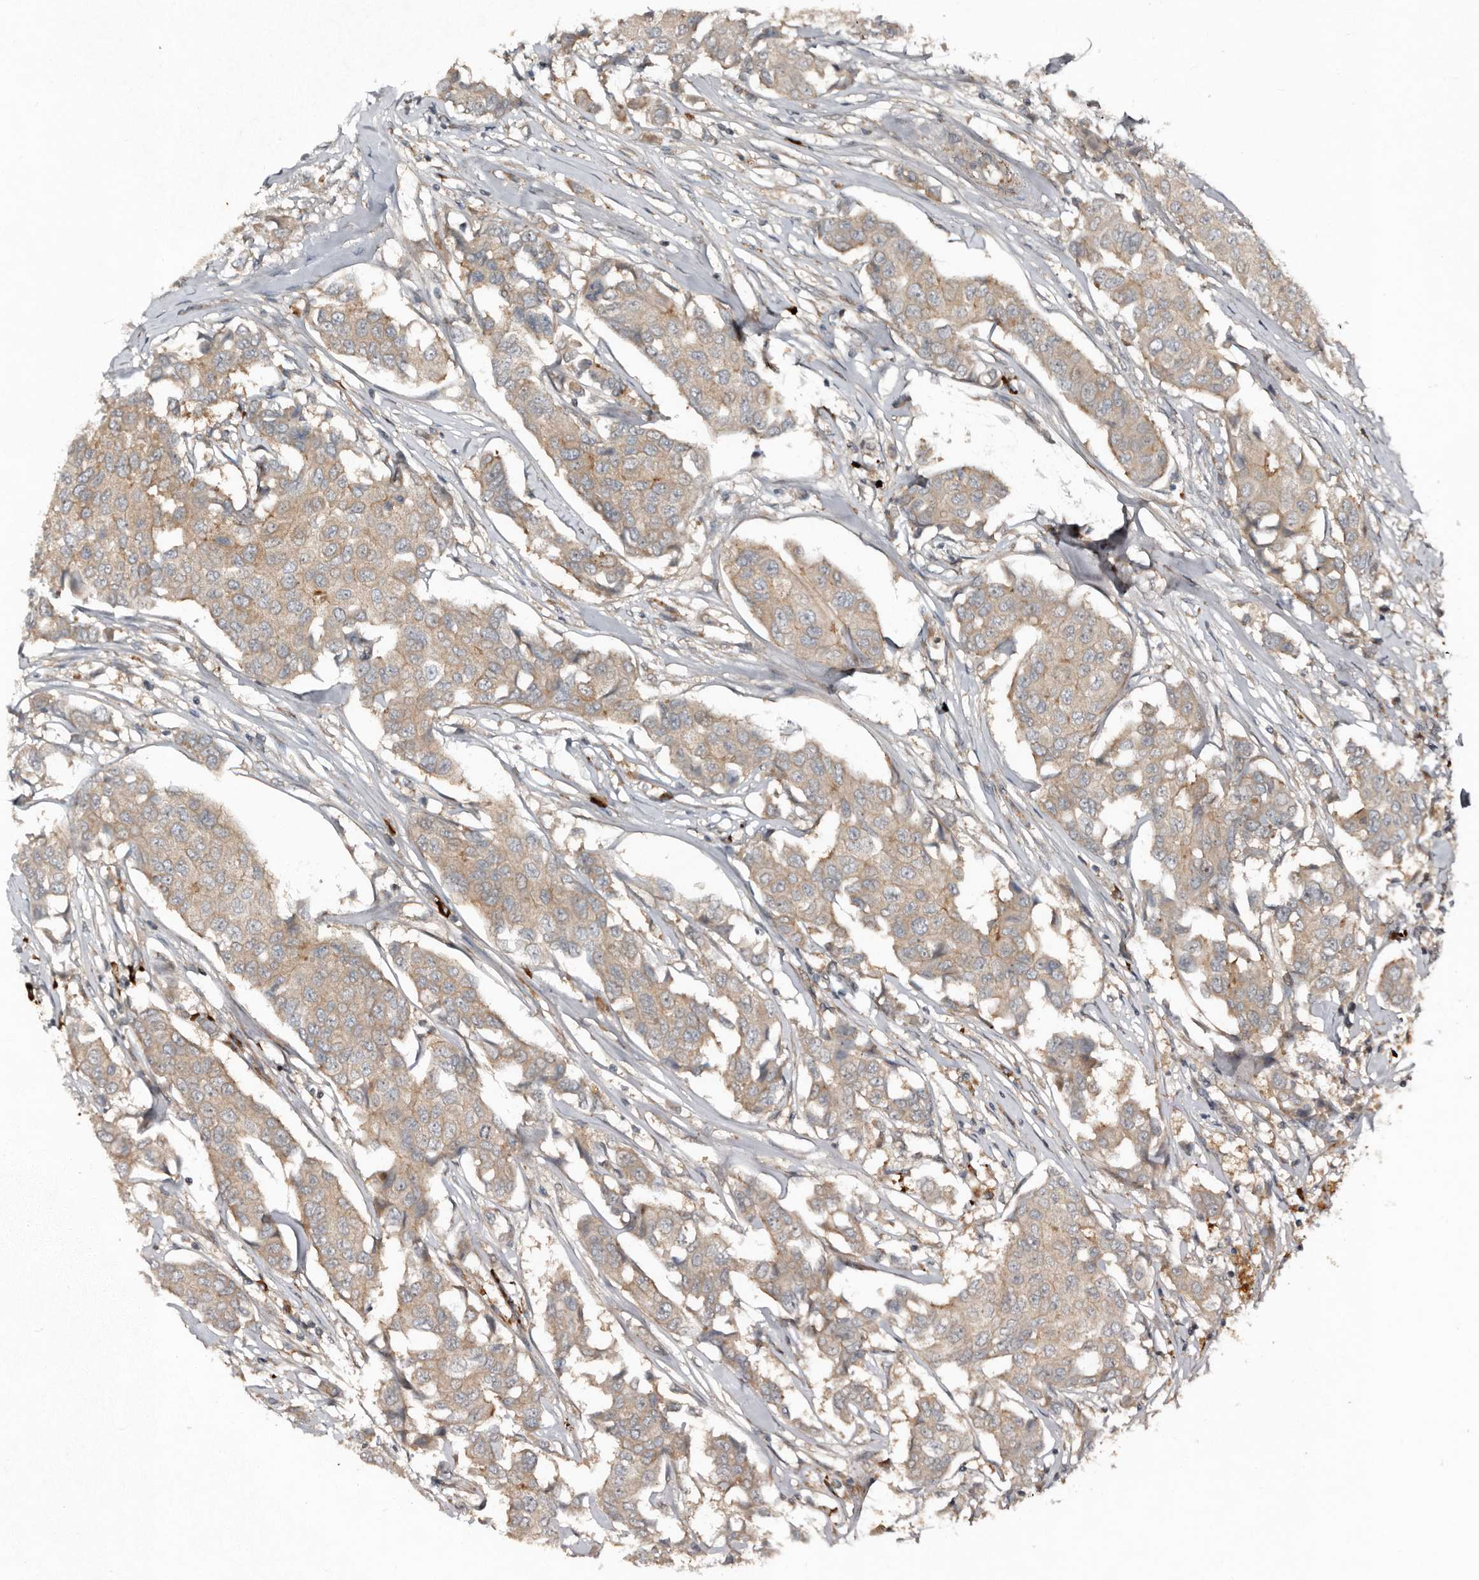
{"staining": {"intensity": "weak", "quantity": "25%-75%", "location": "cytoplasmic/membranous"}, "tissue": "breast cancer", "cell_type": "Tumor cells", "image_type": "cancer", "snomed": [{"axis": "morphology", "description": "Duct carcinoma"}, {"axis": "topography", "description": "Breast"}], "caption": "This is a micrograph of IHC staining of breast invasive ductal carcinoma, which shows weak staining in the cytoplasmic/membranous of tumor cells.", "gene": "TEAD3", "patient": {"sex": "female", "age": 80}}